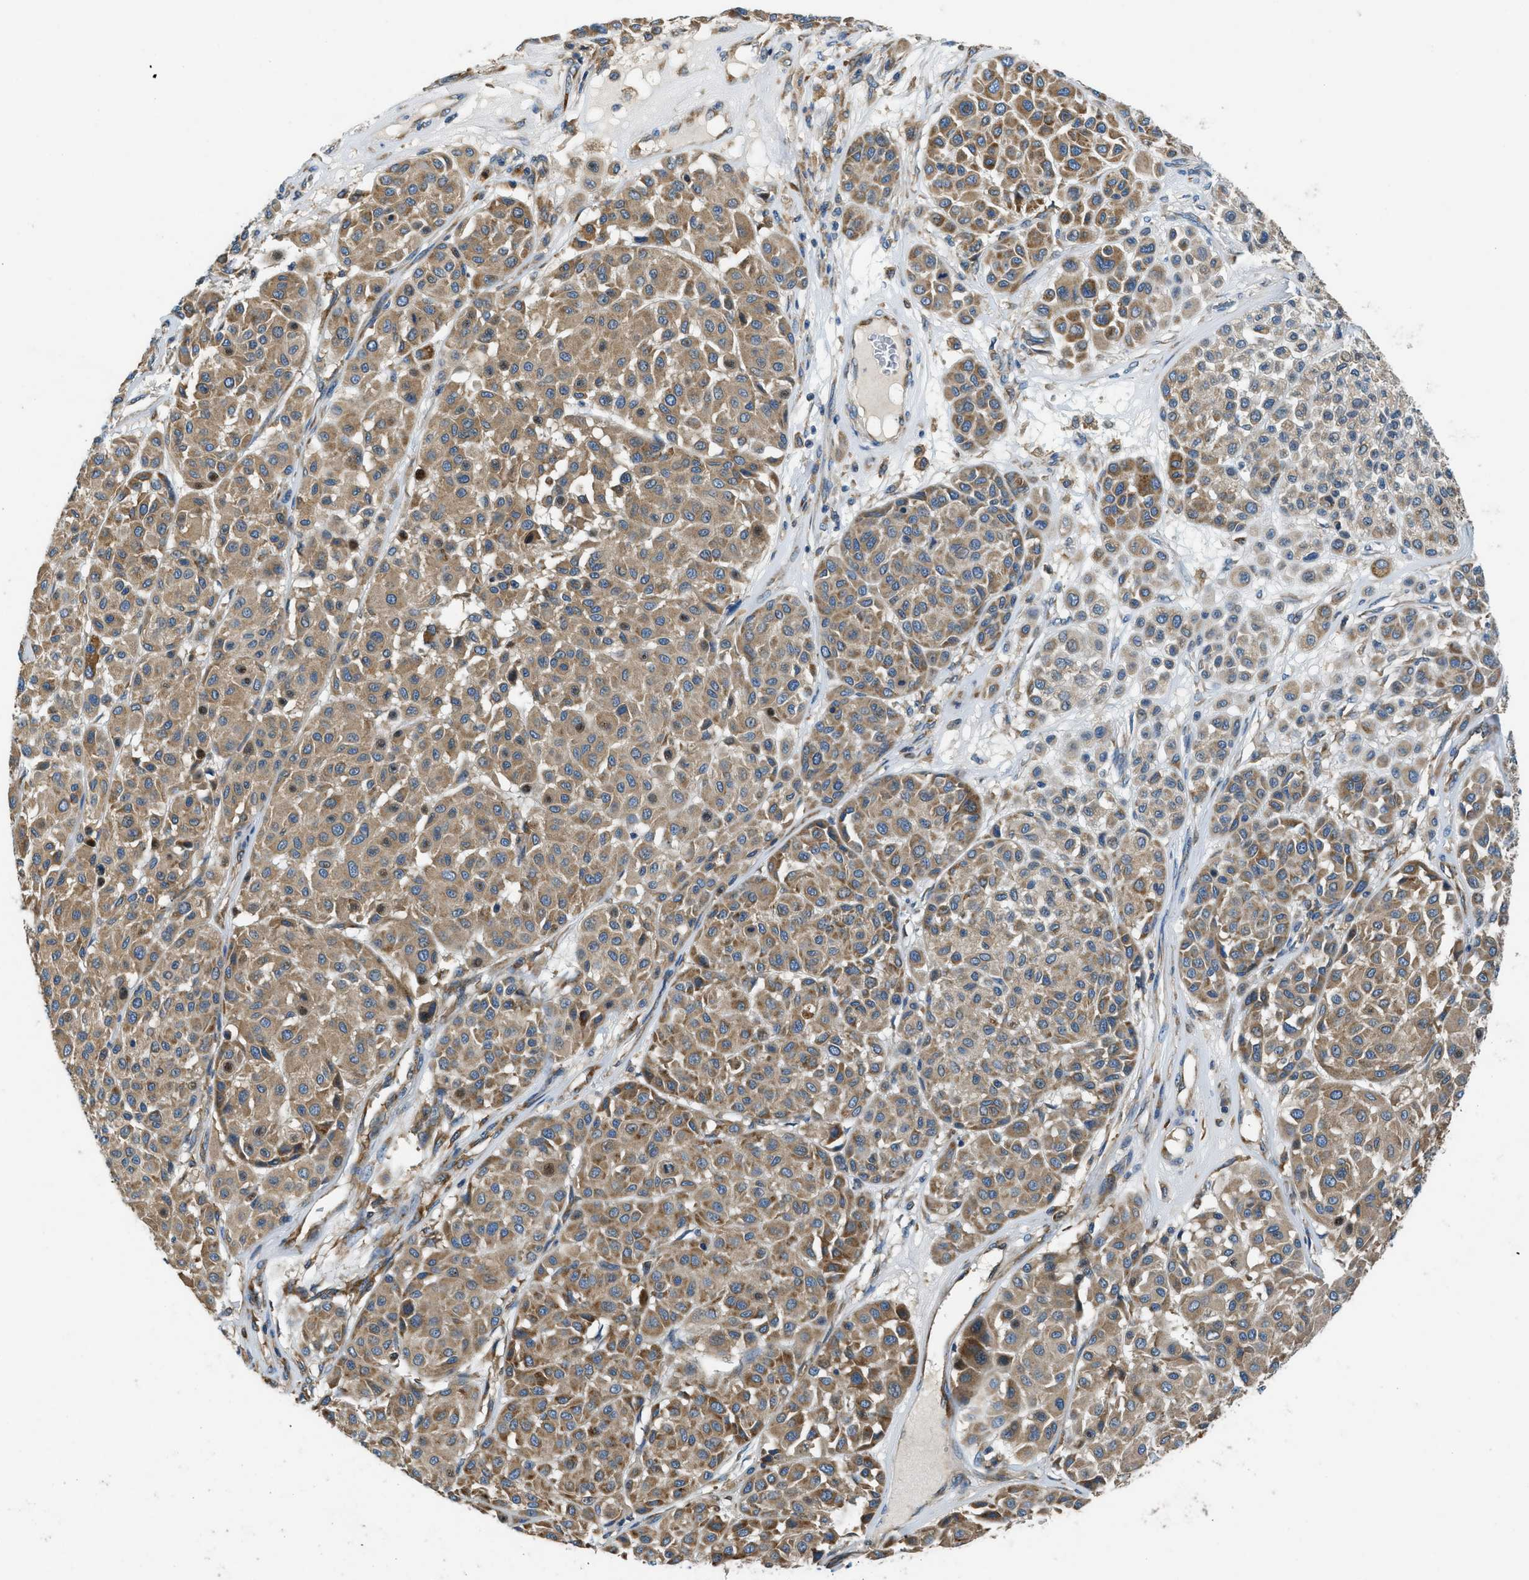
{"staining": {"intensity": "moderate", "quantity": ">75%", "location": "cytoplasmic/membranous"}, "tissue": "melanoma", "cell_type": "Tumor cells", "image_type": "cancer", "snomed": [{"axis": "morphology", "description": "Malignant melanoma, Metastatic site"}, {"axis": "topography", "description": "Soft tissue"}], "caption": "High-power microscopy captured an immunohistochemistry image of melanoma, revealing moderate cytoplasmic/membranous staining in about >75% of tumor cells.", "gene": "GIMAP8", "patient": {"sex": "male", "age": 41}}